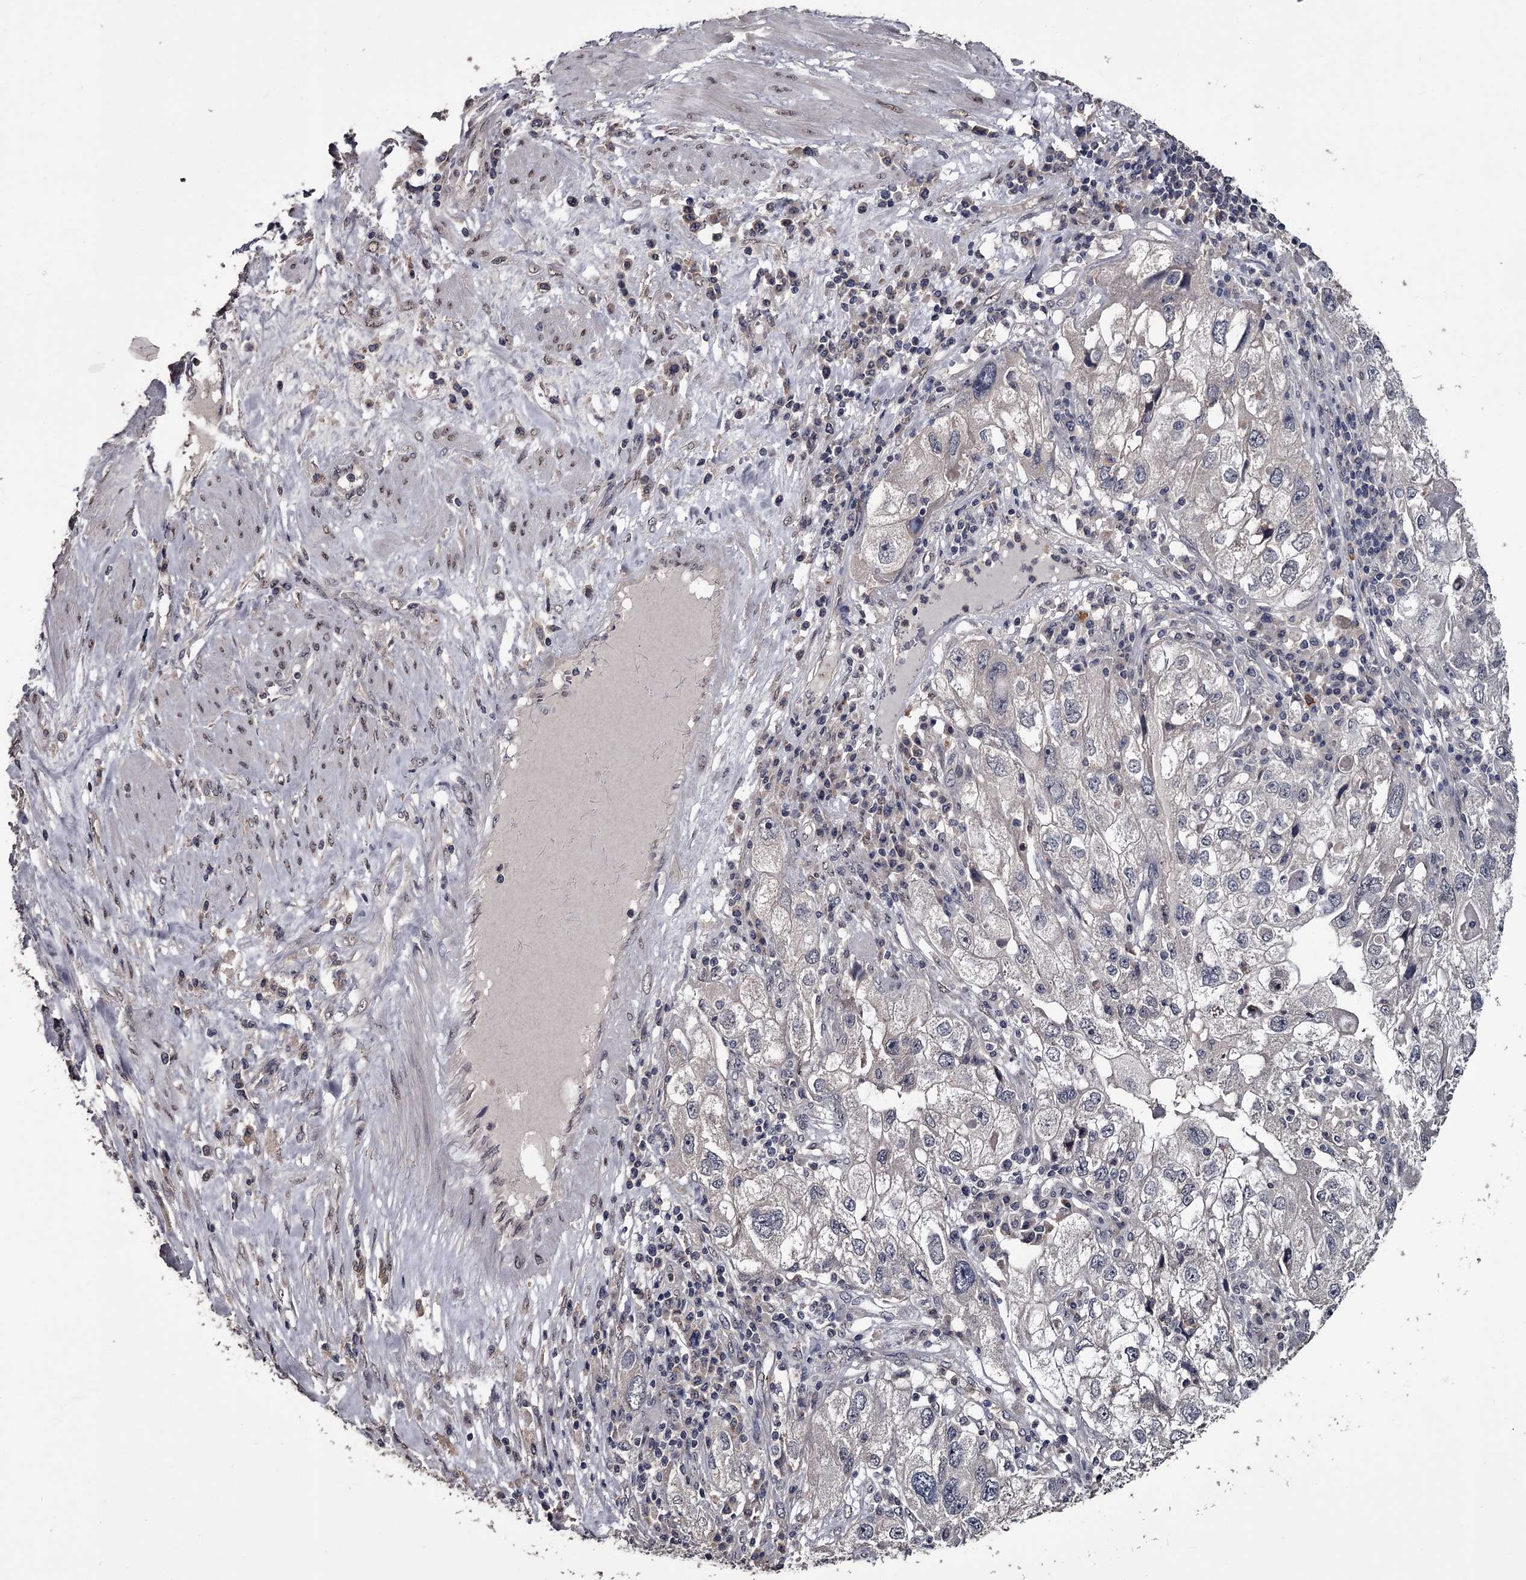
{"staining": {"intensity": "negative", "quantity": "none", "location": "none"}, "tissue": "endometrial cancer", "cell_type": "Tumor cells", "image_type": "cancer", "snomed": [{"axis": "morphology", "description": "Adenocarcinoma, NOS"}, {"axis": "topography", "description": "Endometrium"}], "caption": "An immunohistochemistry (IHC) histopathology image of adenocarcinoma (endometrial) is shown. There is no staining in tumor cells of adenocarcinoma (endometrial).", "gene": "PRPF40B", "patient": {"sex": "female", "age": 49}}